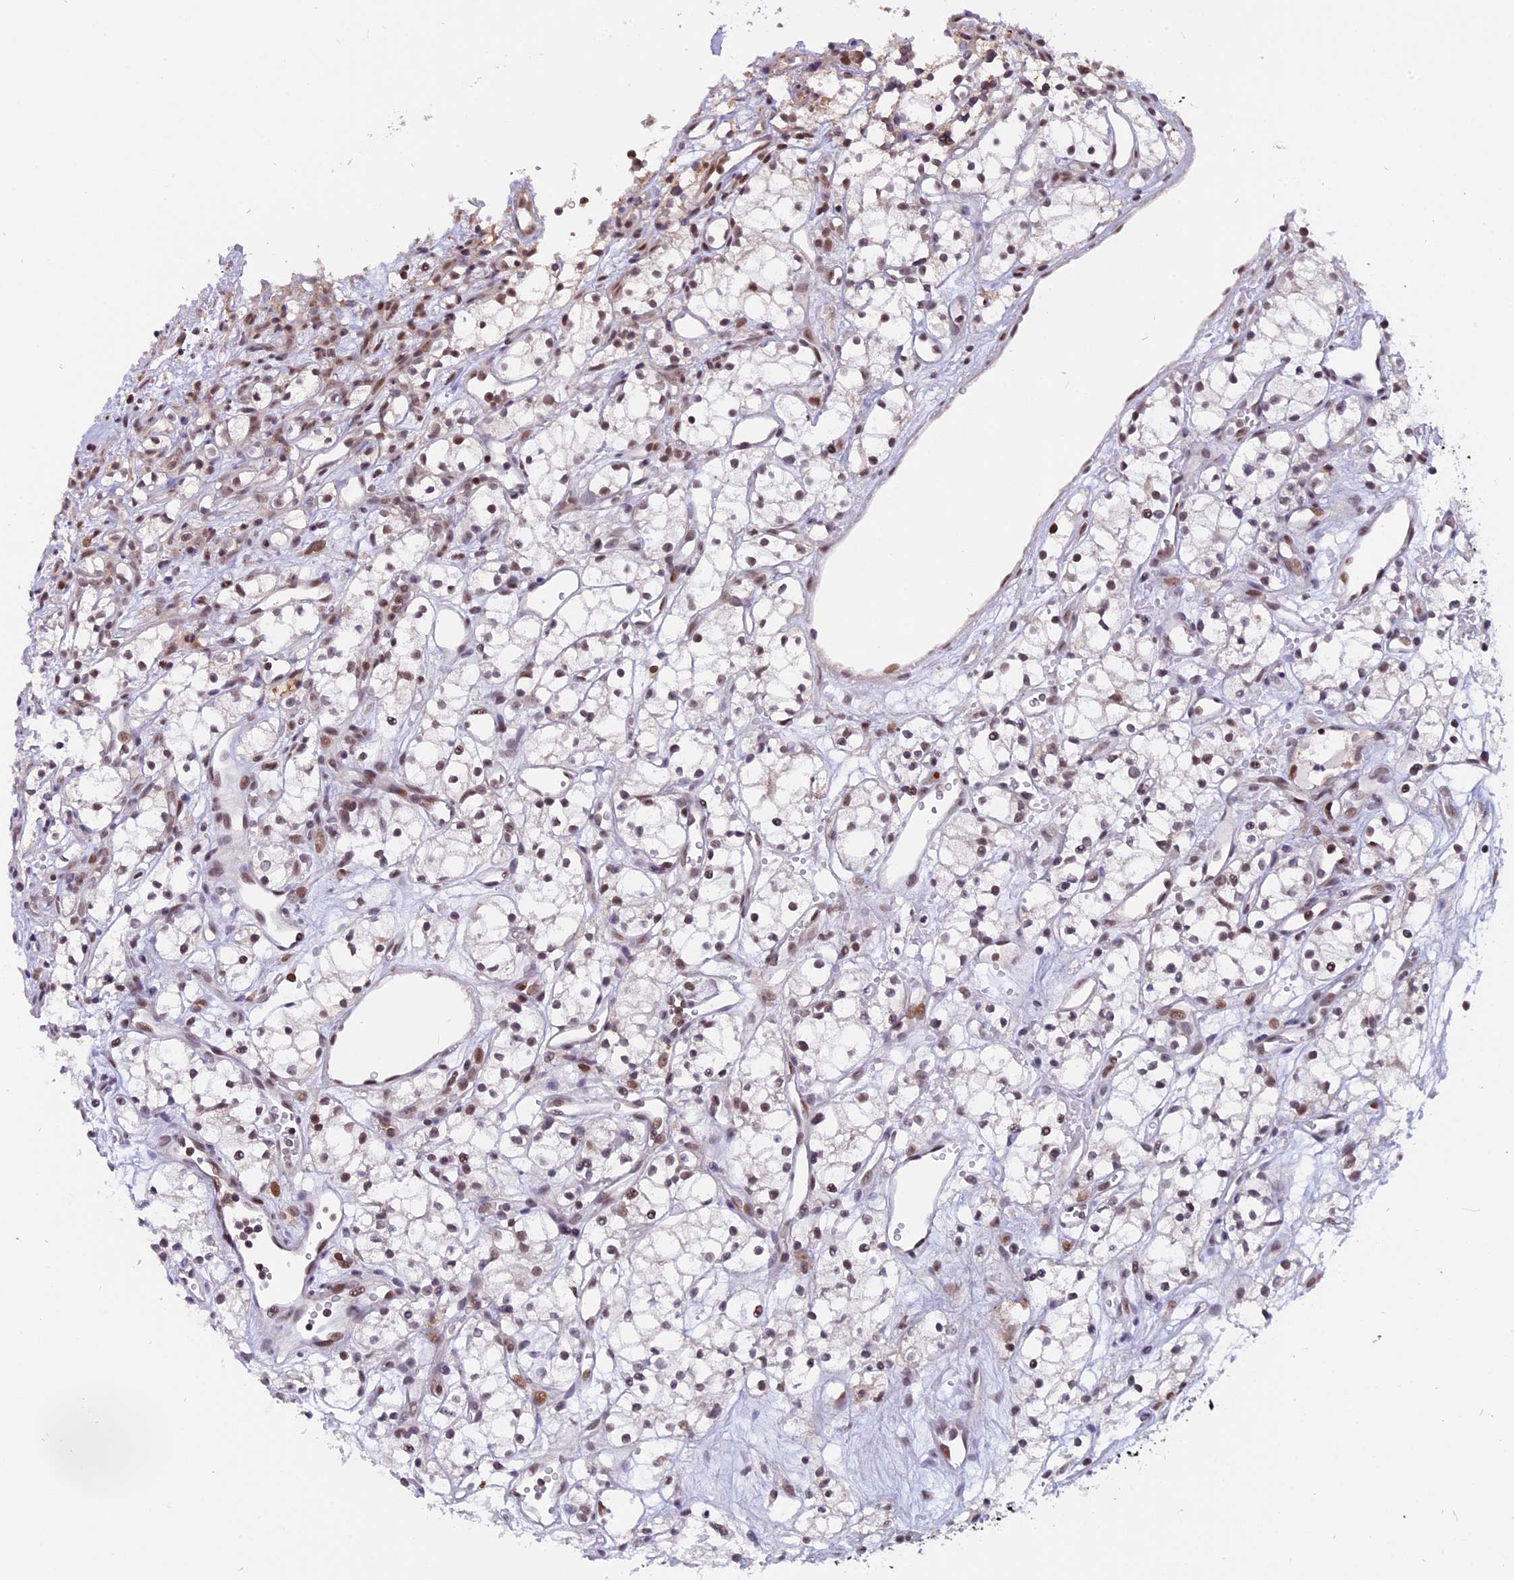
{"staining": {"intensity": "moderate", "quantity": "25%-75%", "location": "nuclear"}, "tissue": "renal cancer", "cell_type": "Tumor cells", "image_type": "cancer", "snomed": [{"axis": "morphology", "description": "Adenocarcinoma, NOS"}, {"axis": "topography", "description": "Kidney"}], "caption": "DAB immunohistochemical staining of adenocarcinoma (renal) displays moderate nuclear protein expression in about 25%-75% of tumor cells. The staining was performed using DAB (3,3'-diaminobenzidine) to visualize the protein expression in brown, while the nuclei were stained in blue with hematoxylin (Magnification: 20x).", "gene": "TADA3", "patient": {"sex": "male", "age": 59}}